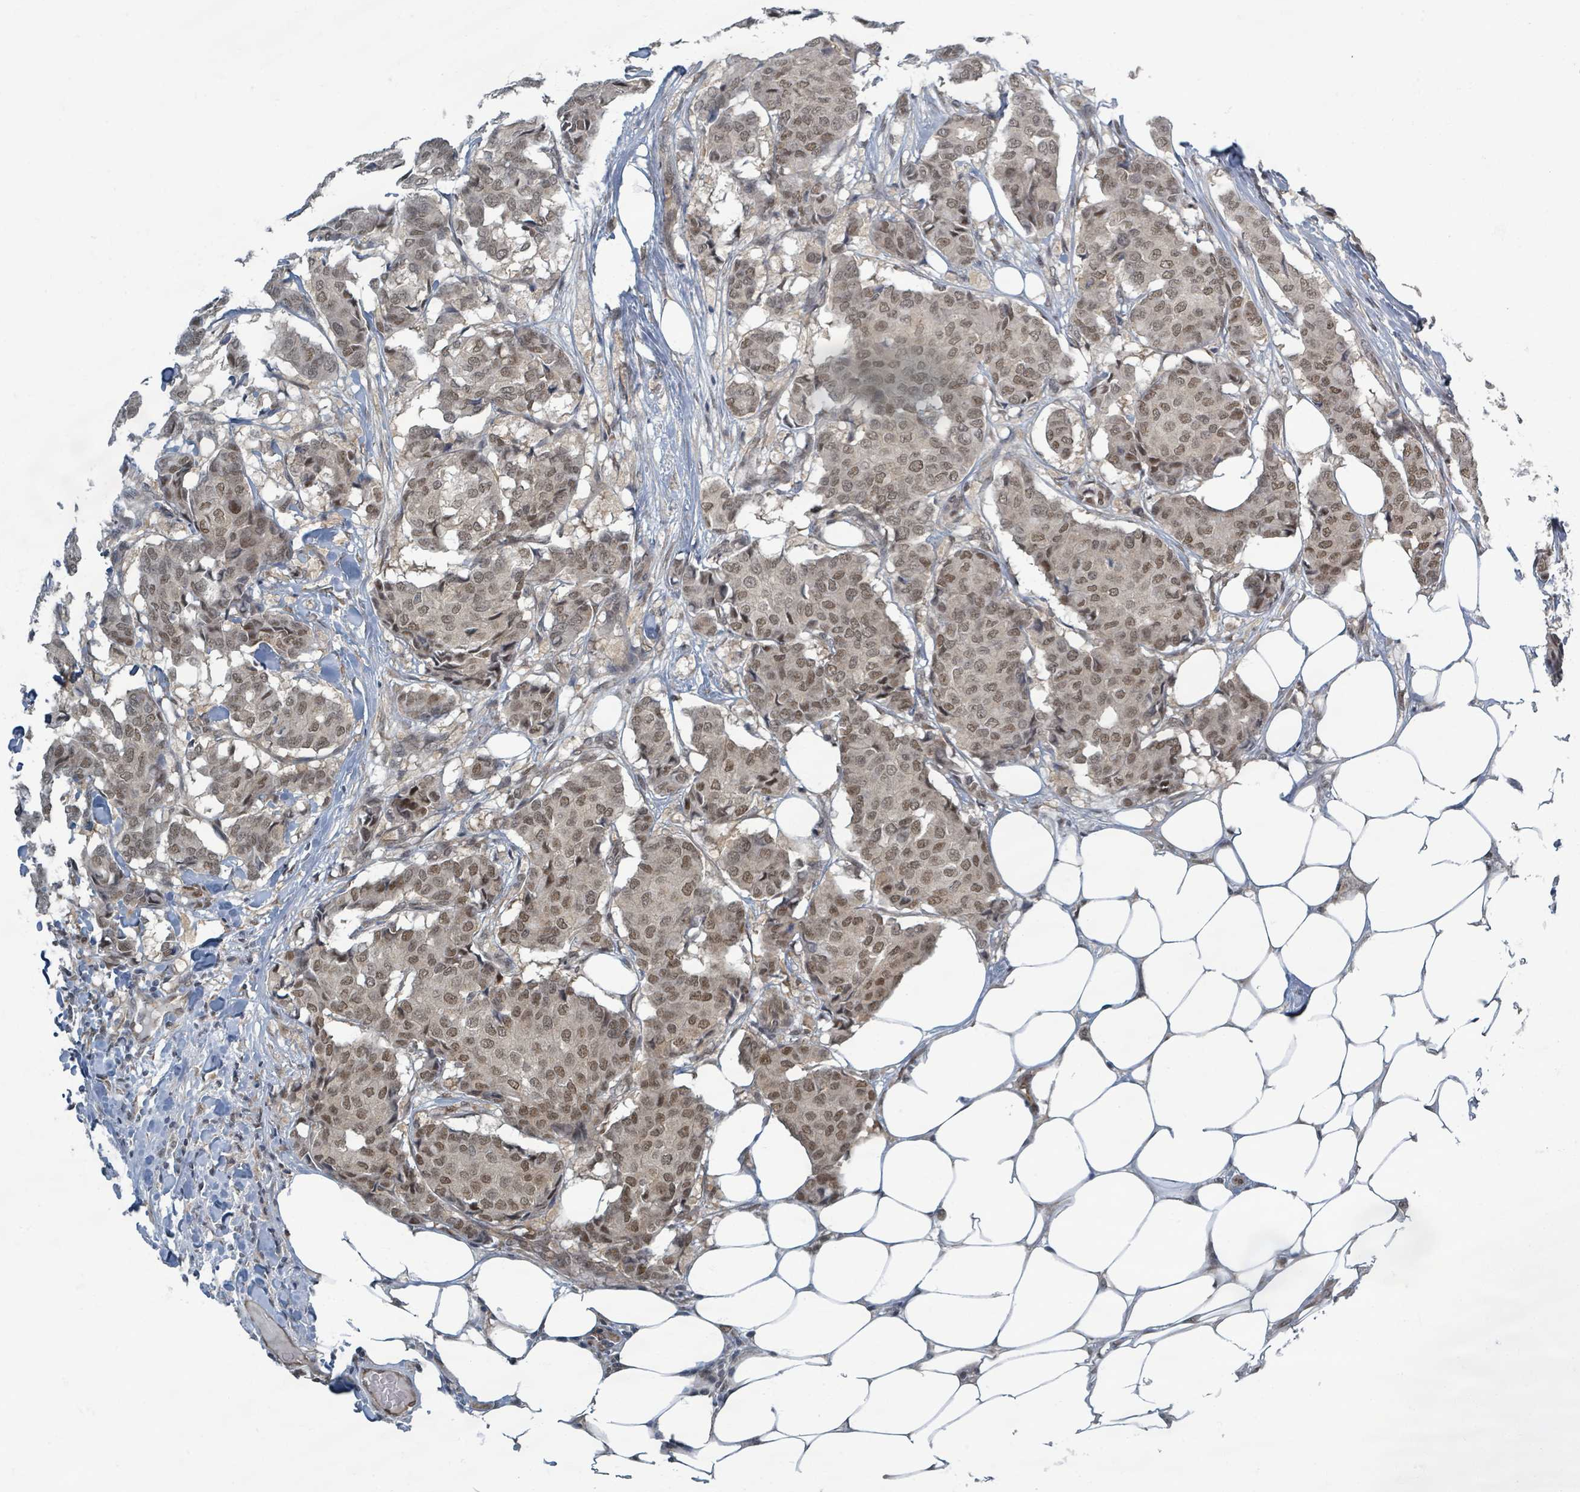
{"staining": {"intensity": "moderate", "quantity": ">75%", "location": "nuclear"}, "tissue": "breast cancer", "cell_type": "Tumor cells", "image_type": "cancer", "snomed": [{"axis": "morphology", "description": "Duct carcinoma"}, {"axis": "topography", "description": "Breast"}], "caption": "Breast invasive ductal carcinoma stained for a protein (brown) shows moderate nuclear positive expression in approximately >75% of tumor cells.", "gene": "INTS15", "patient": {"sex": "female", "age": 75}}